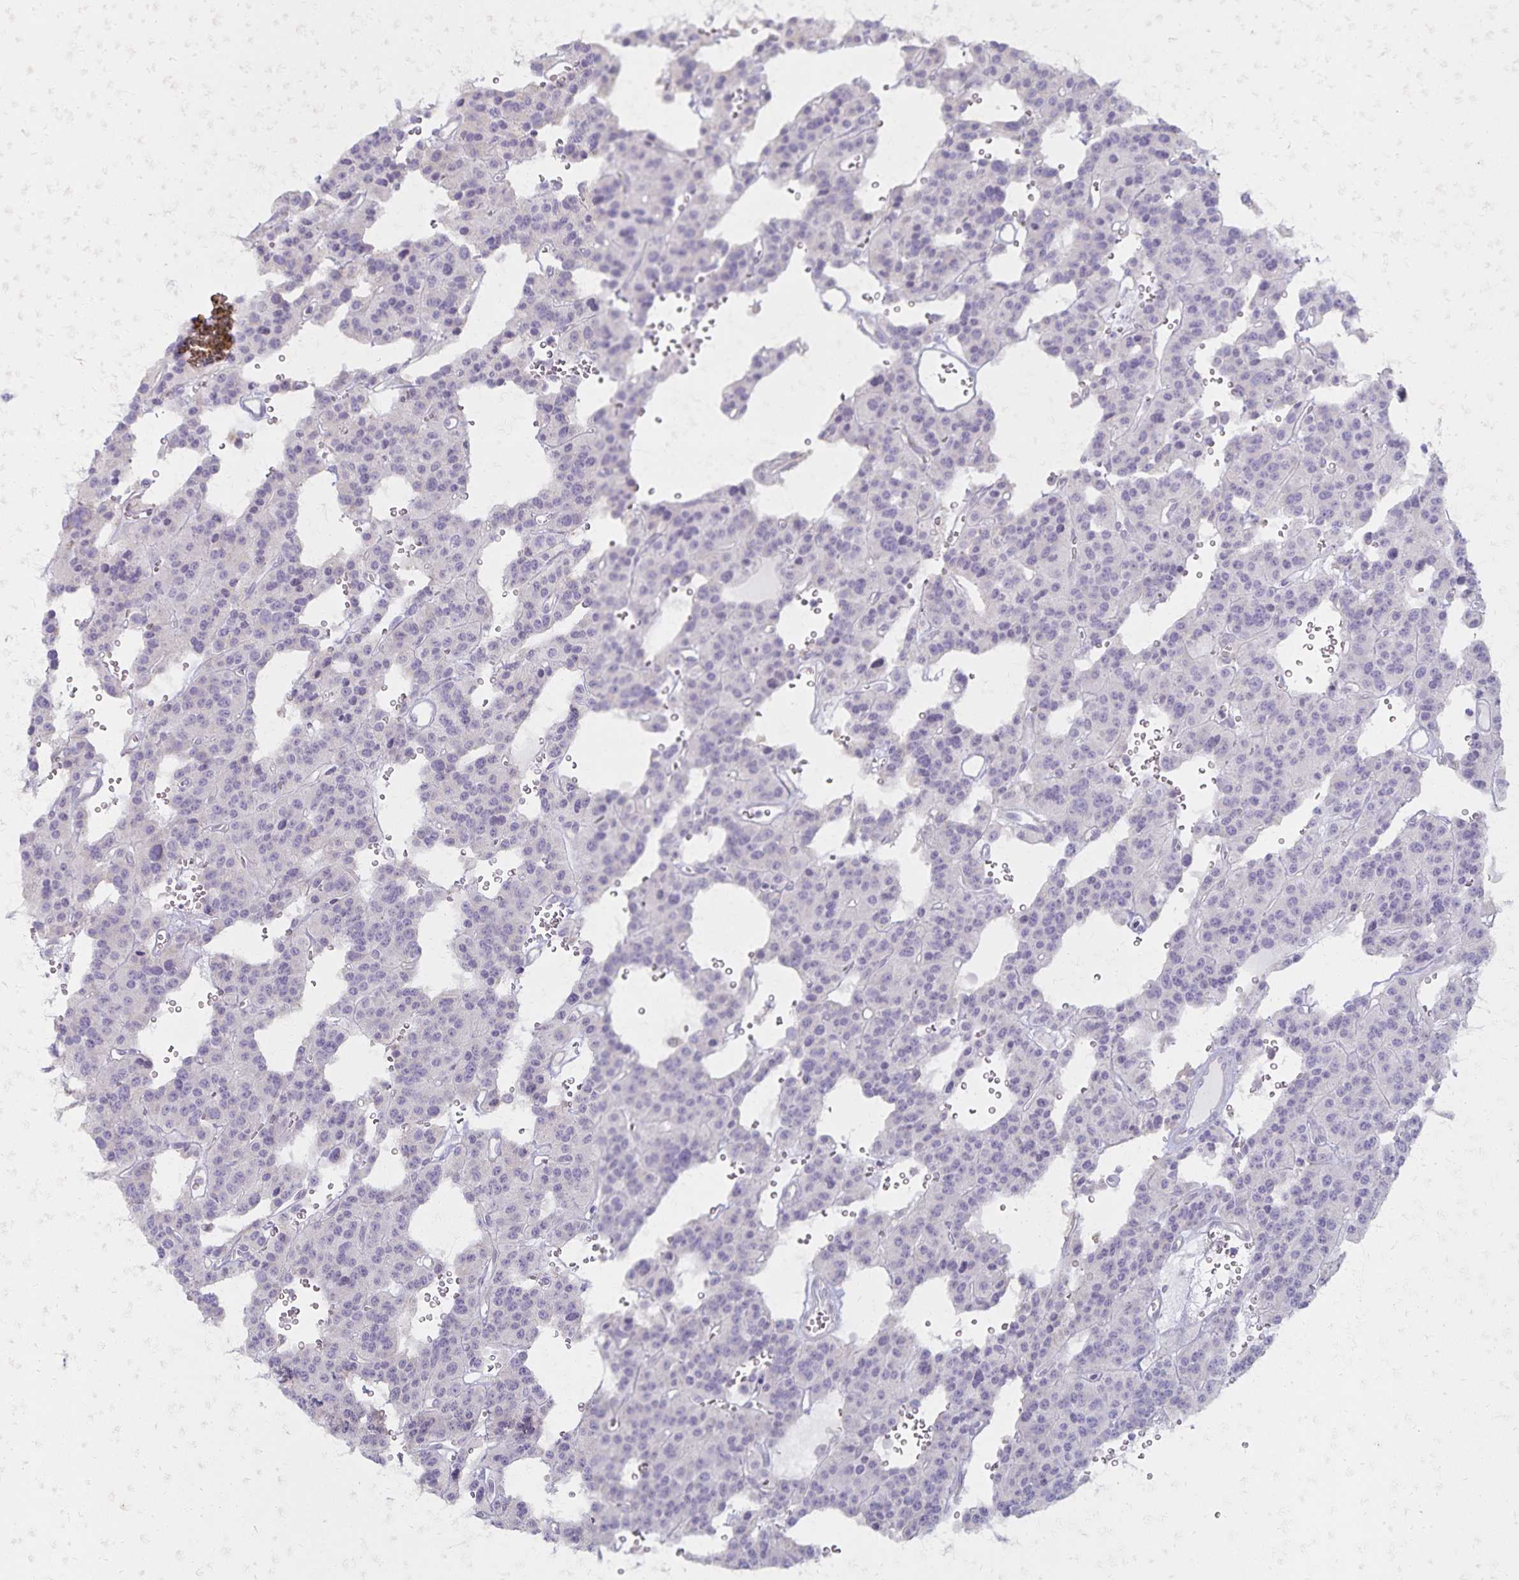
{"staining": {"intensity": "negative", "quantity": "none", "location": "none"}, "tissue": "carcinoid", "cell_type": "Tumor cells", "image_type": "cancer", "snomed": [{"axis": "morphology", "description": "Carcinoid, malignant, NOS"}, {"axis": "topography", "description": "Lung"}], "caption": "High magnification brightfield microscopy of malignant carcinoid stained with DAB (3,3'-diaminobenzidine) (brown) and counterstained with hematoxylin (blue): tumor cells show no significant expression.", "gene": "KISS1", "patient": {"sex": "female", "age": 71}}